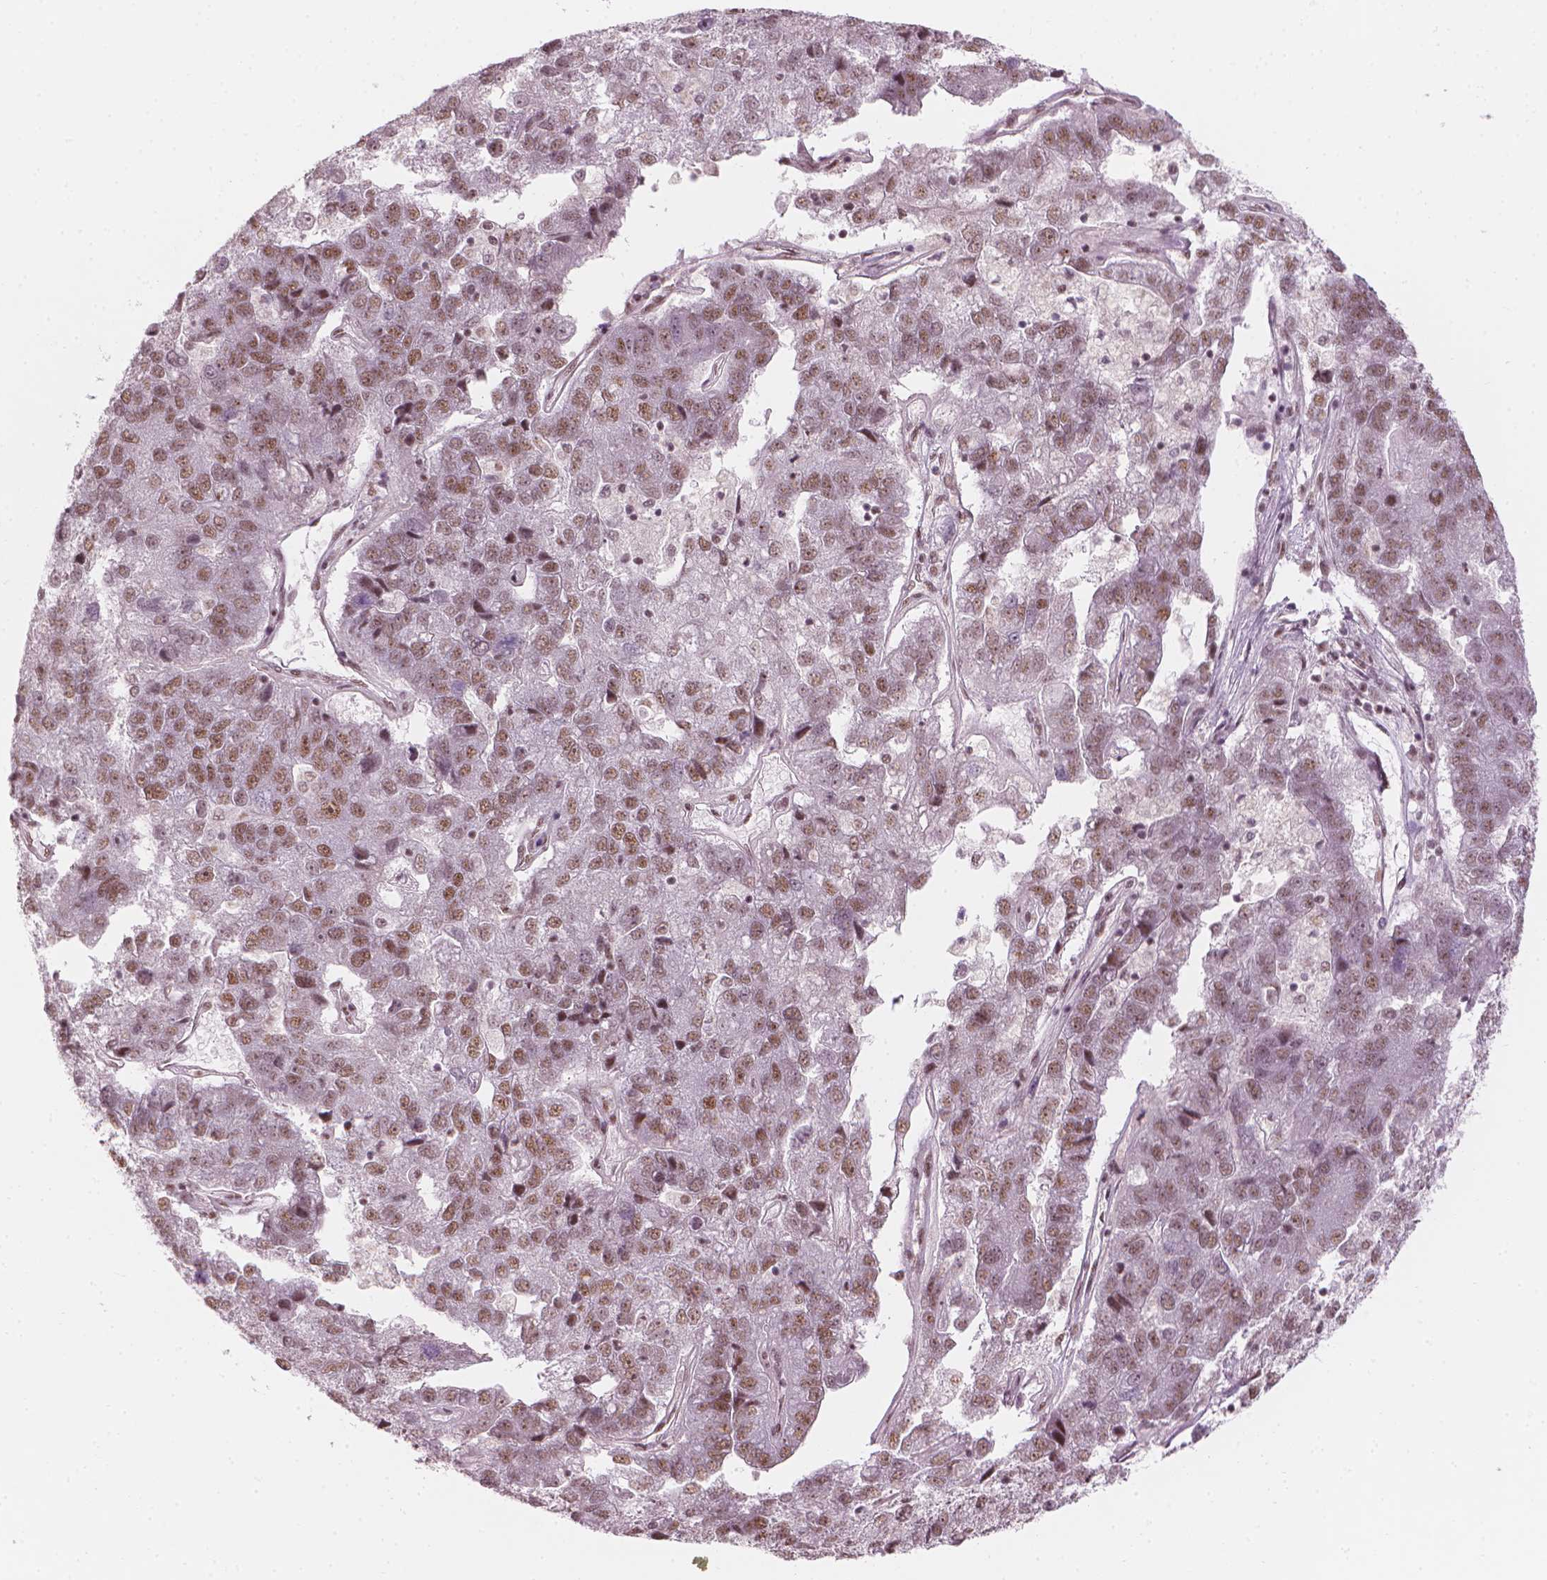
{"staining": {"intensity": "moderate", "quantity": ">75%", "location": "nuclear"}, "tissue": "pancreatic cancer", "cell_type": "Tumor cells", "image_type": "cancer", "snomed": [{"axis": "morphology", "description": "Adenocarcinoma, NOS"}, {"axis": "topography", "description": "Pancreas"}], "caption": "Adenocarcinoma (pancreatic) was stained to show a protein in brown. There is medium levels of moderate nuclear staining in about >75% of tumor cells. Immunohistochemistry (ihc) stains the protein of interest in brown and the nuclei are stained blue.", "gene": "ELF2", "patient": {"sex": "female", "age": 61}}